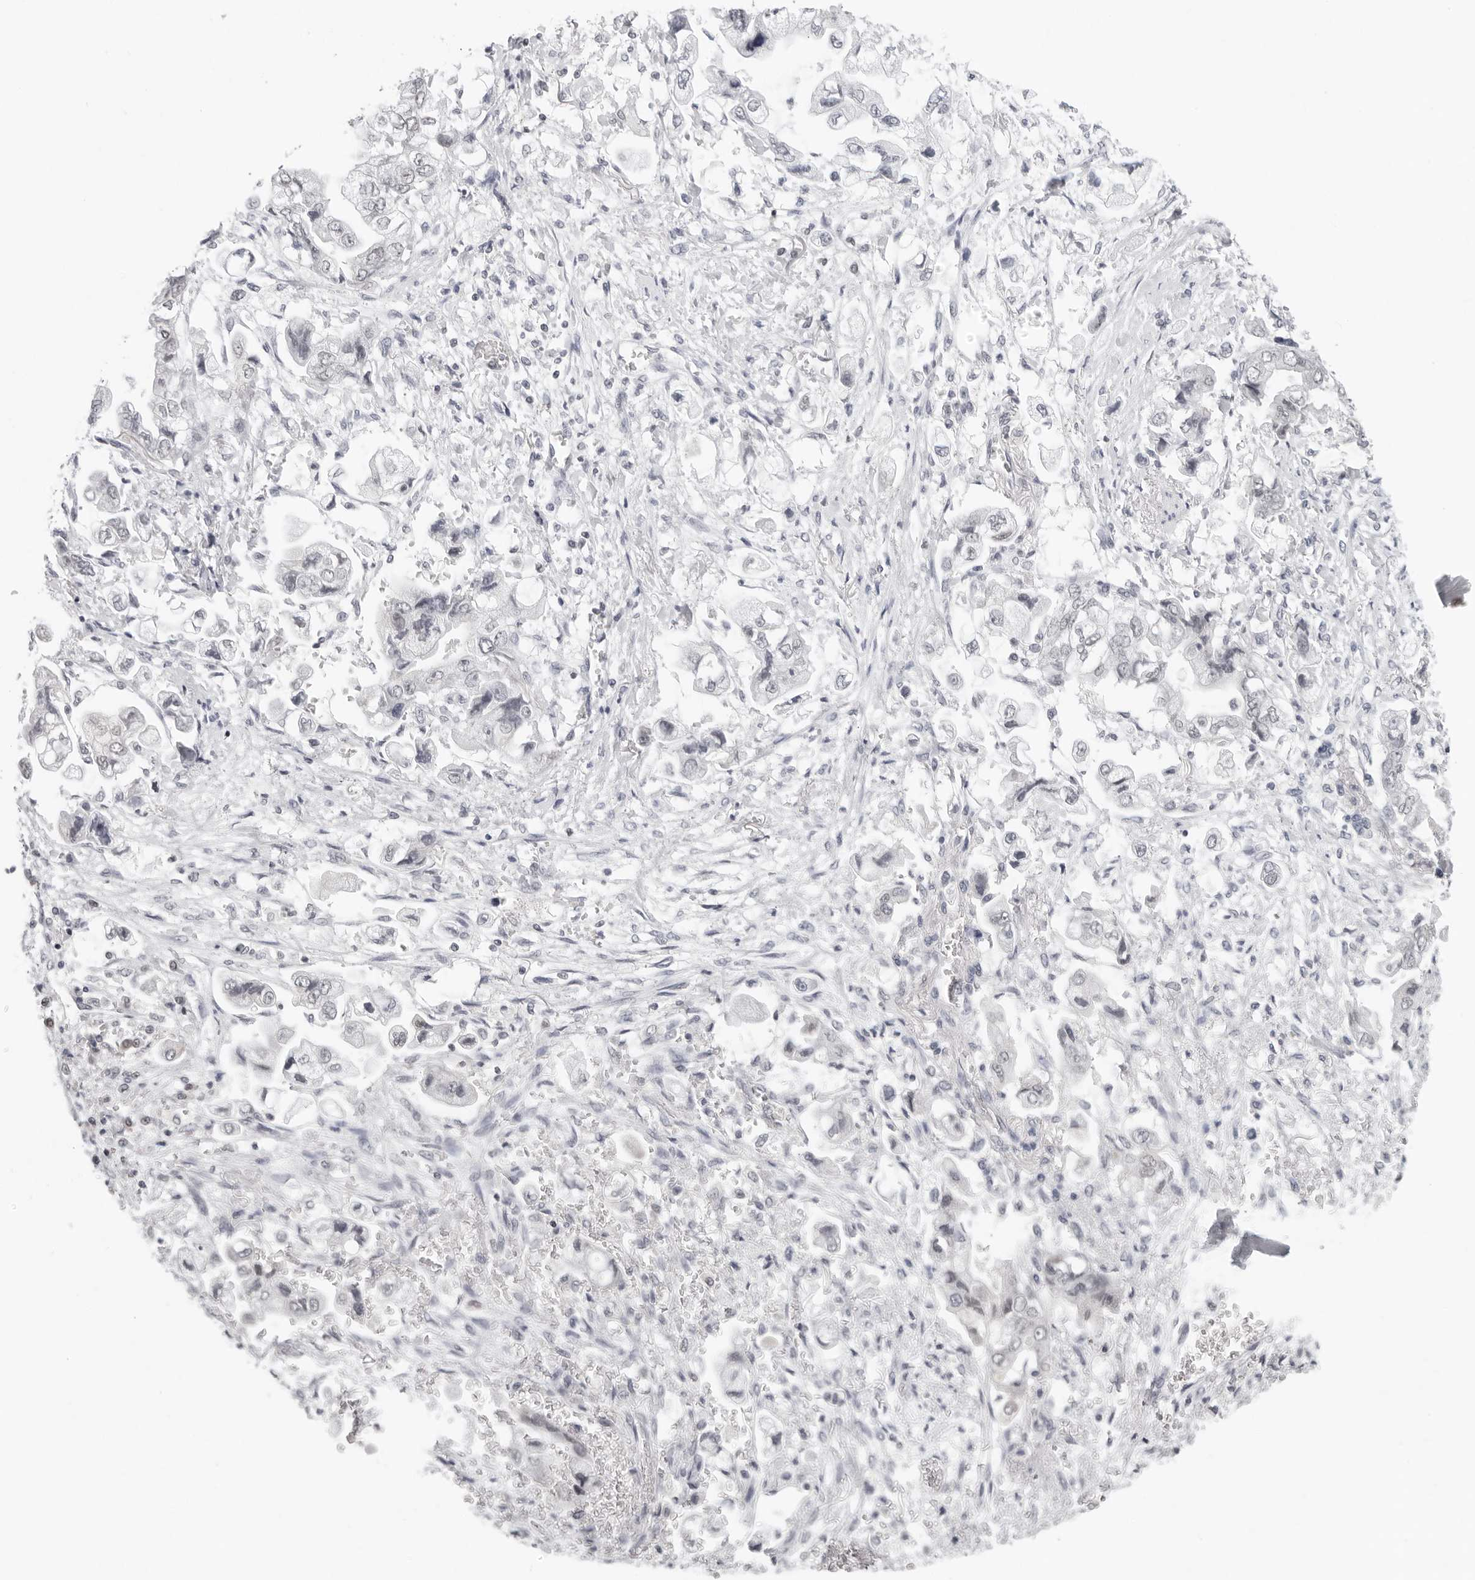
{"staining": {"intensity": "weak", "quantity": "25%-75%", "location": "nuclear"}, "tissue": "stomach cancer", "cell_type": "Tumor cells", "image_type": "cancer", "snomed": [{"axis": "morphology", "description": "Adenocarcinoma, NOS"}, {"axis": "topography", "description": "Stomach"}], "caption": "Immunohistochemistry (IHC) photomicrograph of neoplastic tissue: human stomach adenocarcinoma stained using IHC displays low levels of weak protein expression localized specifically in the nuclear of tumor cells, appearing as a nuclear brown color.", "gene": "FLG2", "patient": {"sex": "male", "age": 62}}